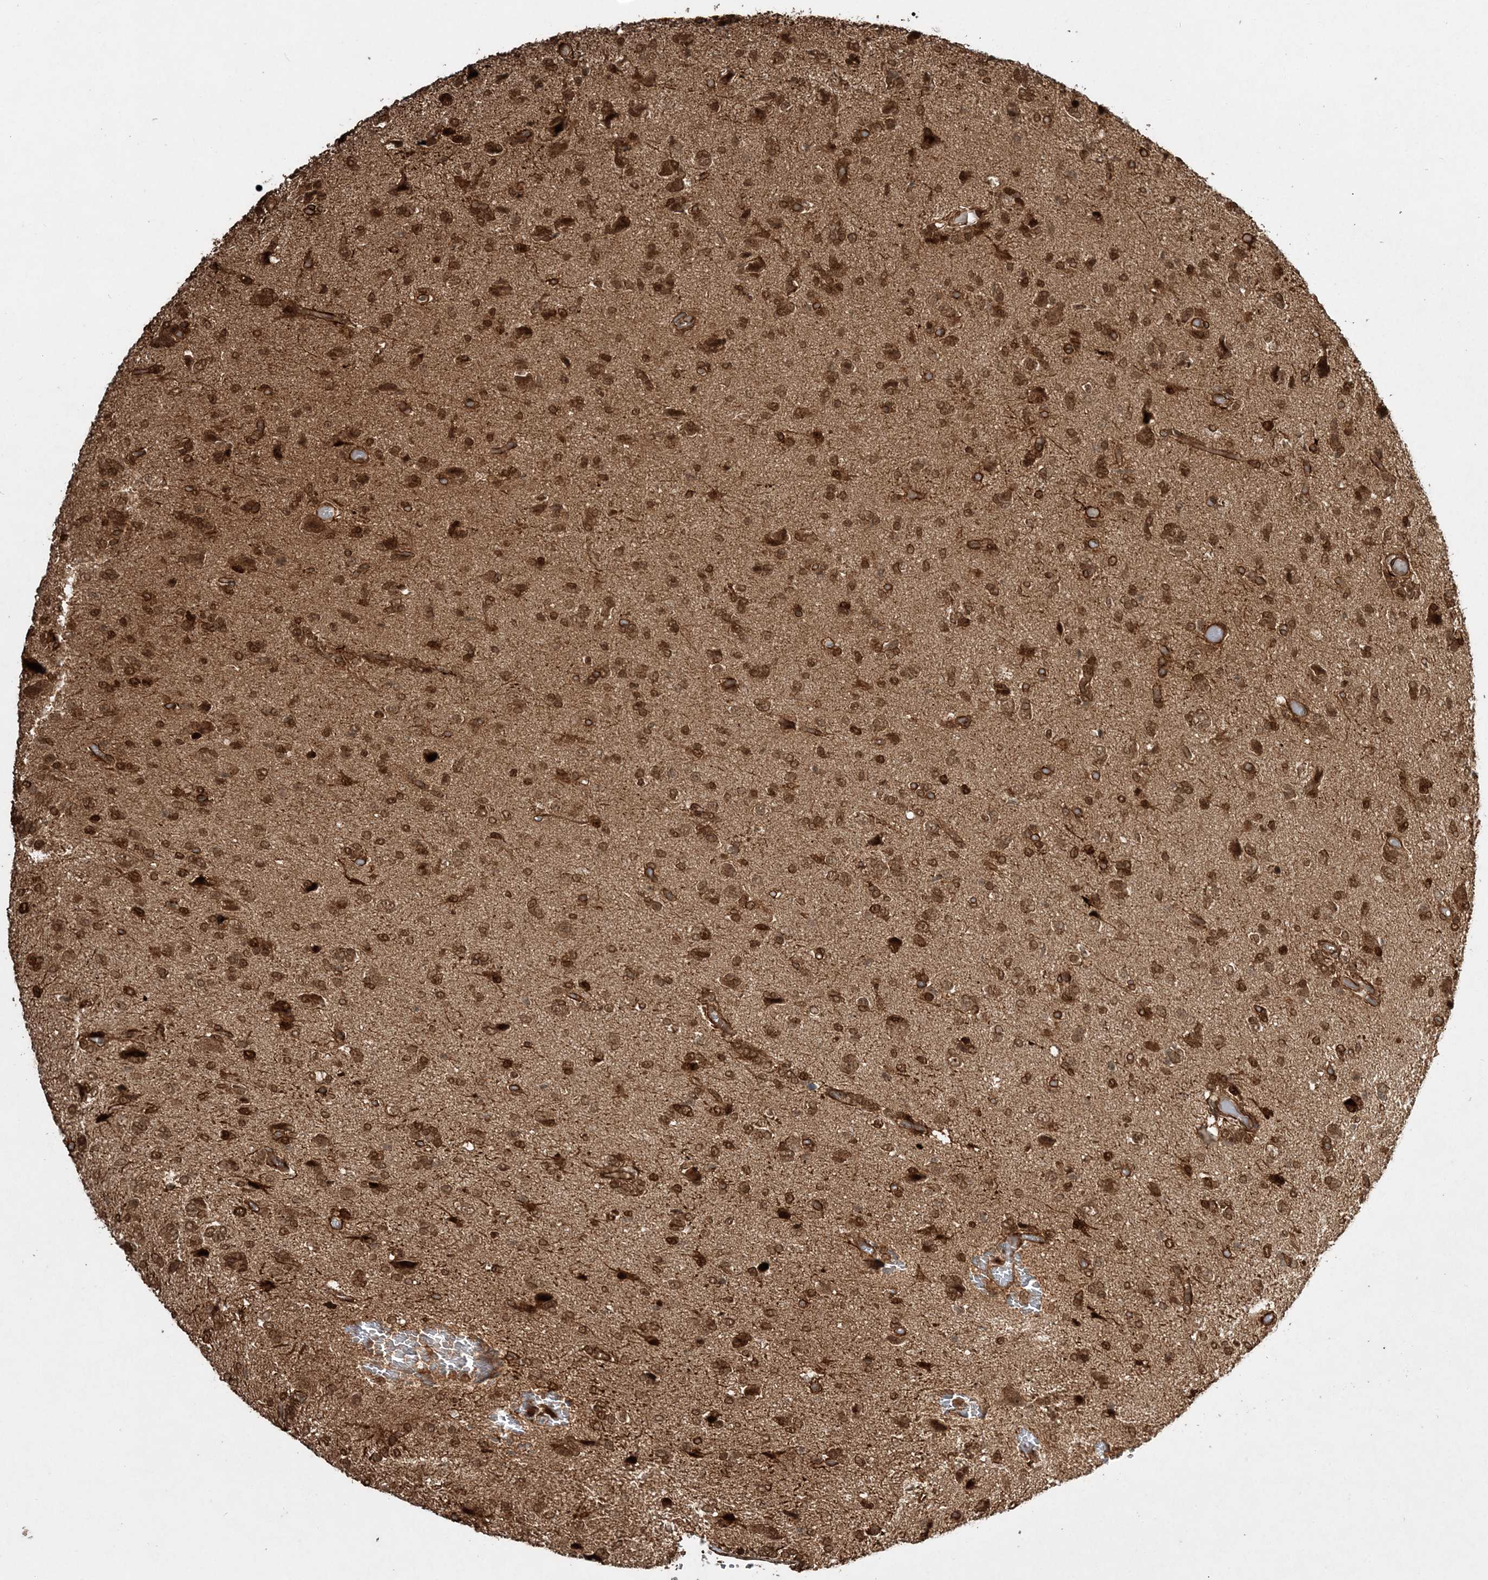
{"staining": {"intensity": "moderate", "quantity": ">75%", "location": "nuclear"}, "tissue": "glioma", "cell_type": "Tumor cells", "image_type": "cancer", "snomed": [{"axis": "morphology", "description": "Glioma, malignant, High grade"}, {"axis": "topography", "description": "Brain"}], "caption": "Human malignant high-grade glioma stained with a protein marker demonstrates moderate staining in tumor cells.", "gene": "ETAA1", "patient": {"sex": "female", "age": 59}}